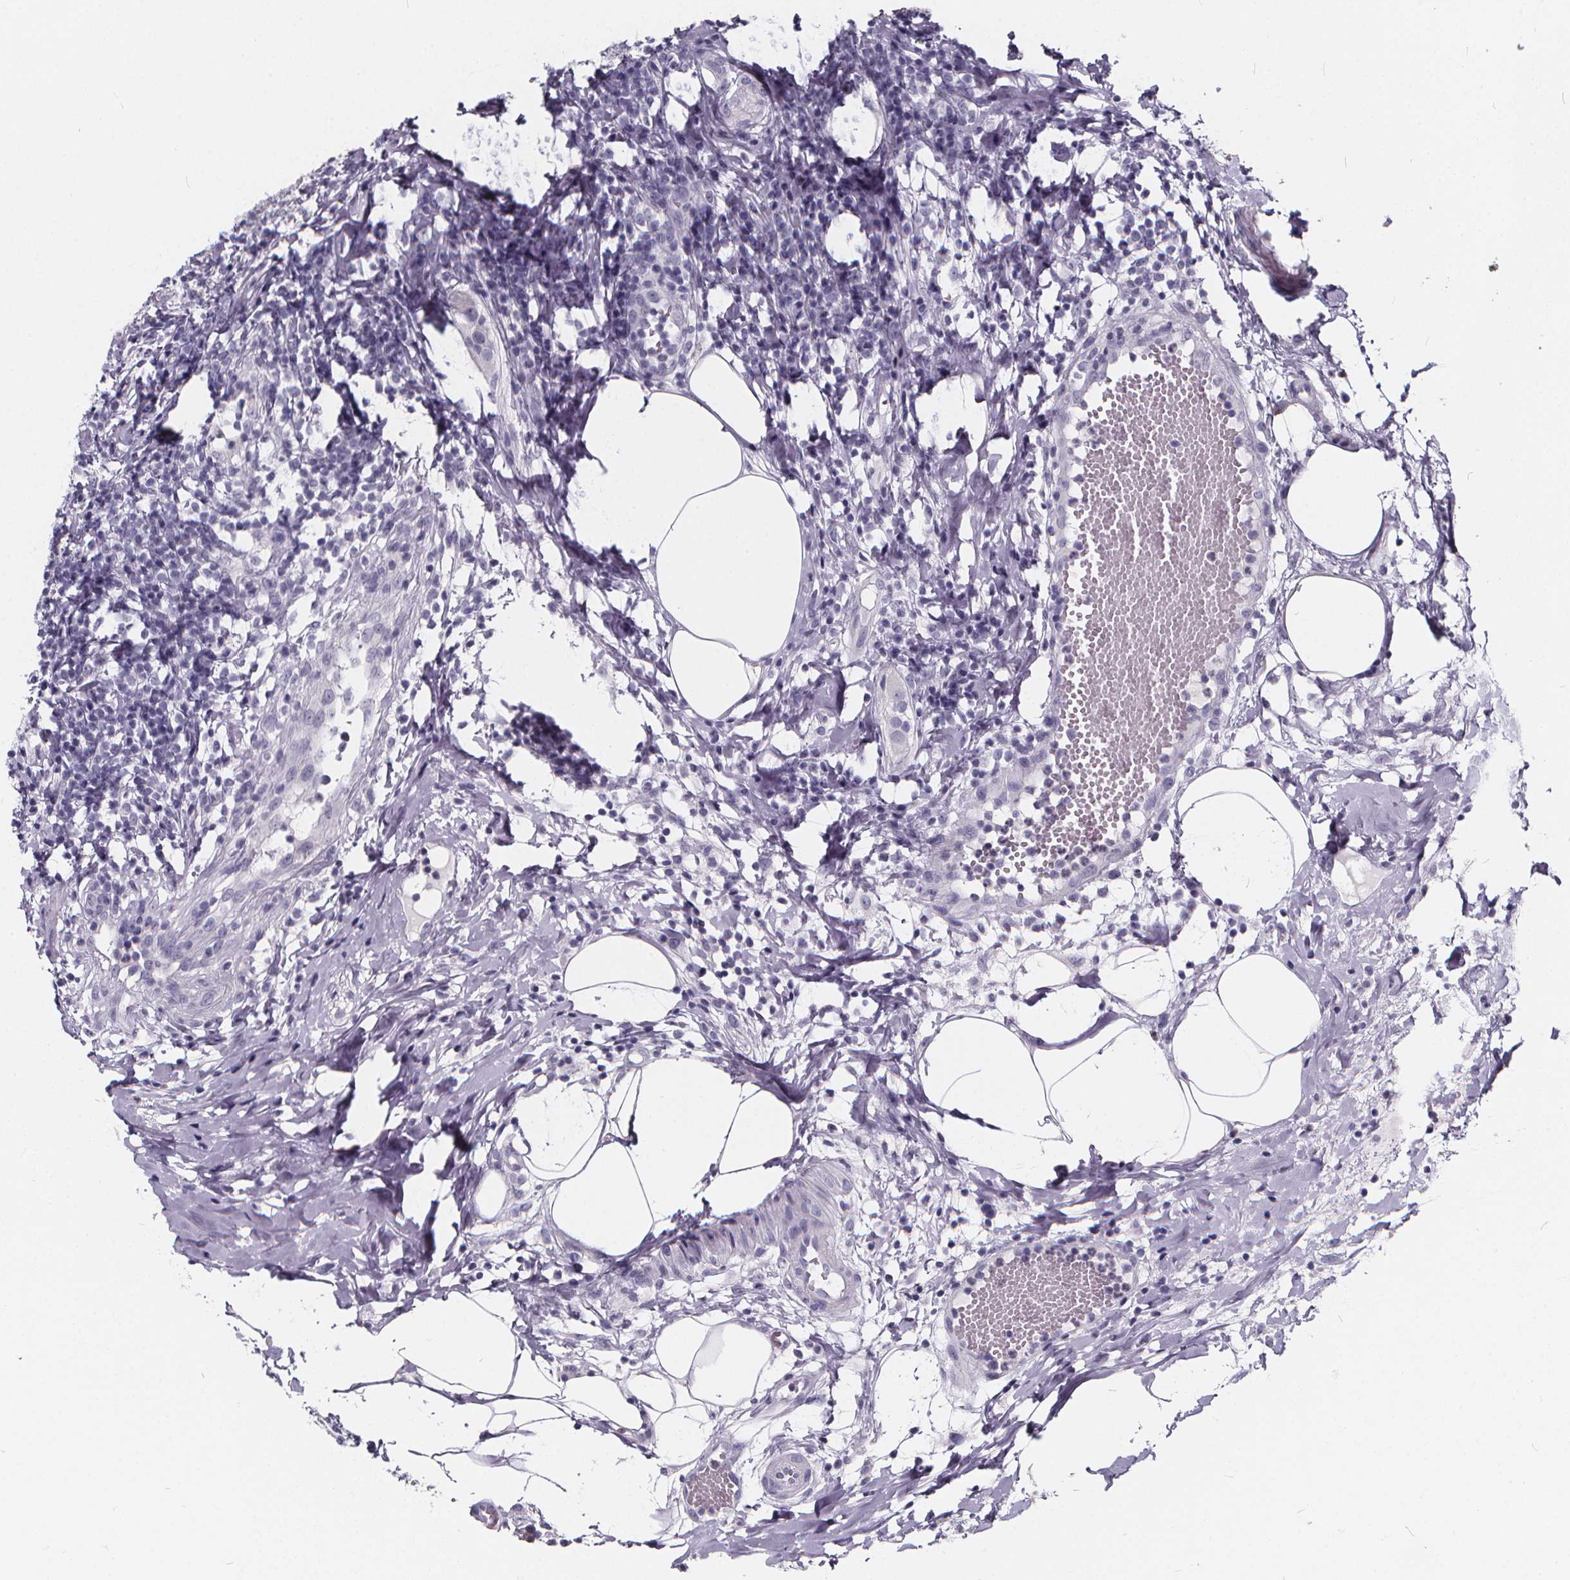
{"staining": {"intensity": "negative", "quantity": "none", "location": "none"}, "tissue": "appendix", "cell_type": "Glandular cells", "image_type": "normal", "snomed": [{"axis": "morphology", "description": "Normal tissue, NOS"}, {"axis": "morphology", "description": "Inflammation, NOS"}, {"axis": "topography", "description": "Appendix"}], "caption": "The image exhibits no significant positivity in glandular cells of appendix.", "gene": "SPEF2", "patient": {"sex": "male", "age": 16}}